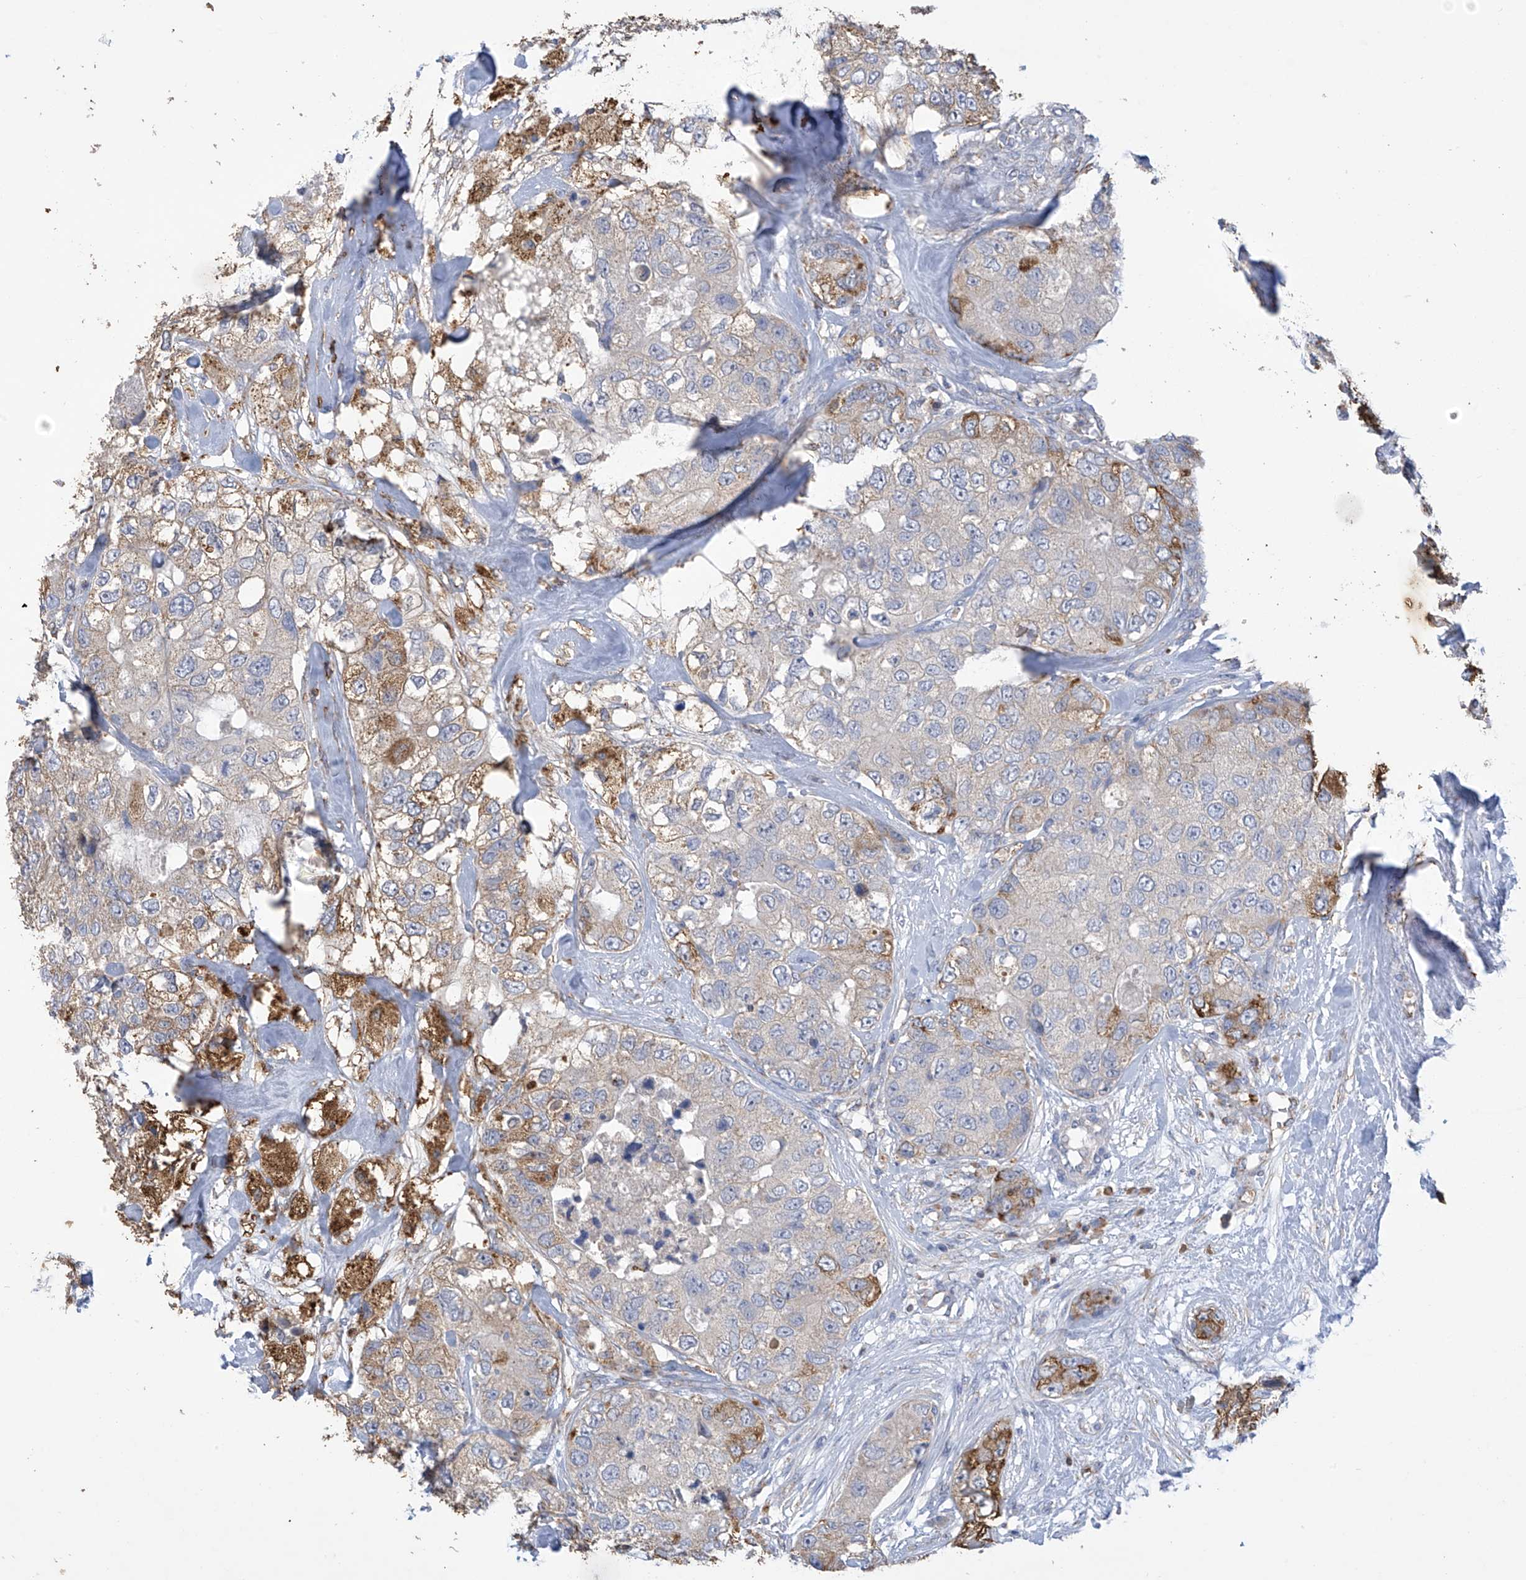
{"staining": {"intensity": "strong", "quantity": "<25%", "location": "cytoplasmic/membranous"}, "tissue": "breast cancer", "cell_type": "Tumor cells", "image_type": "cancer", "snomed": [{"axis": "morphology", "description": "Duct carcinoma"}, {"axis": "topography", "description": "Breast"}], "caption": "Breast cancer (invasive ductal carcinoma) tissue shows strong cytoplasmic/membranous positivity in approximately <25% of tumor cells, visualized by immunohistochemistry.", "gene": "OGT", "patient": {"sex": "female", "age": 62}}